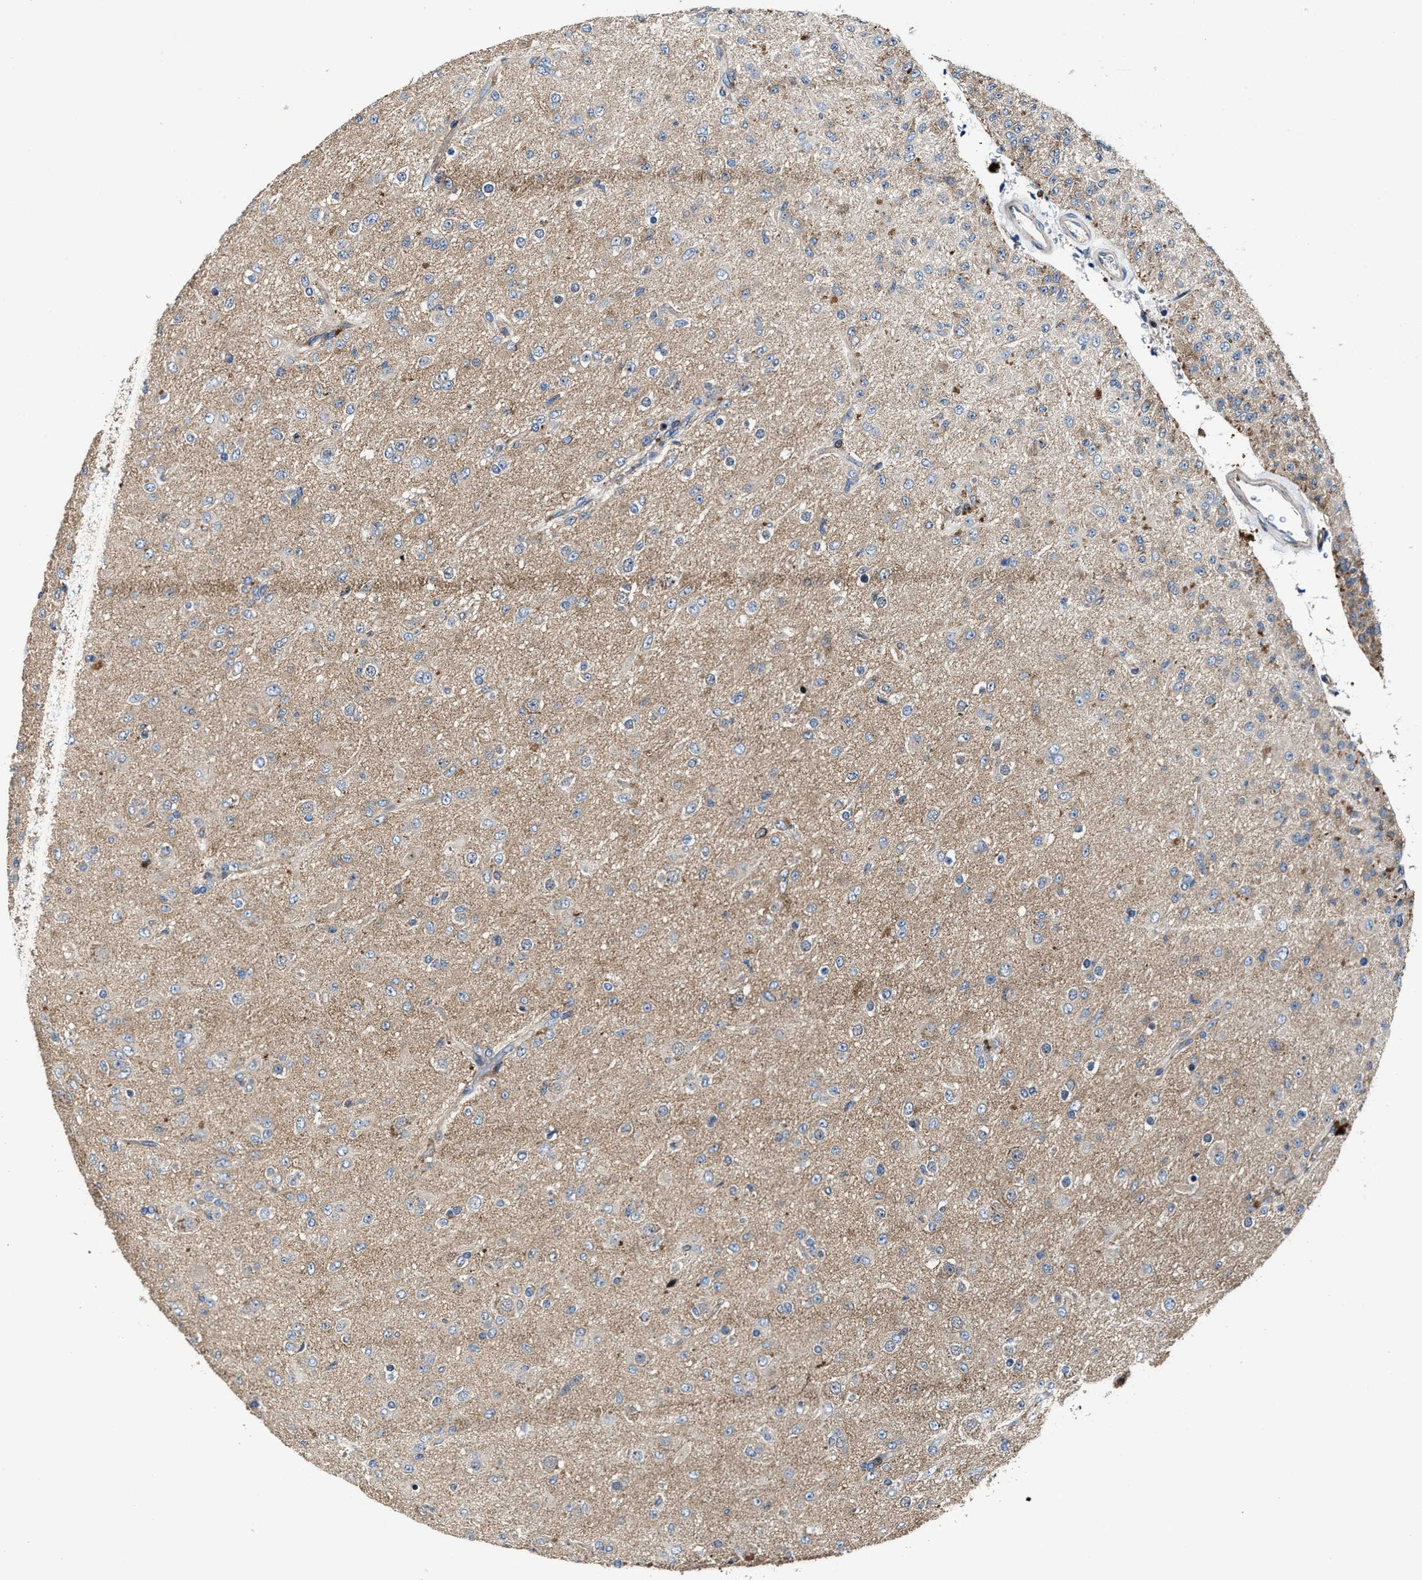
{"staining": {"intensity": "negative", "quantity": "none", "location": "none"}, "tissue": "glioma", "cell_type": "Tumor cells", "image_type": "cancer", "snomed": [{"axis": "morphology", "description": "Glioma, malignant, Low grade"}, {"axis": "topography", "description": "Brain"}], "caption": "Immunohistochemistry of glioma exhibits no staining in tumor cells.", "gene": "PTAR1", "patient": {"sex": "male", "age": 65}}